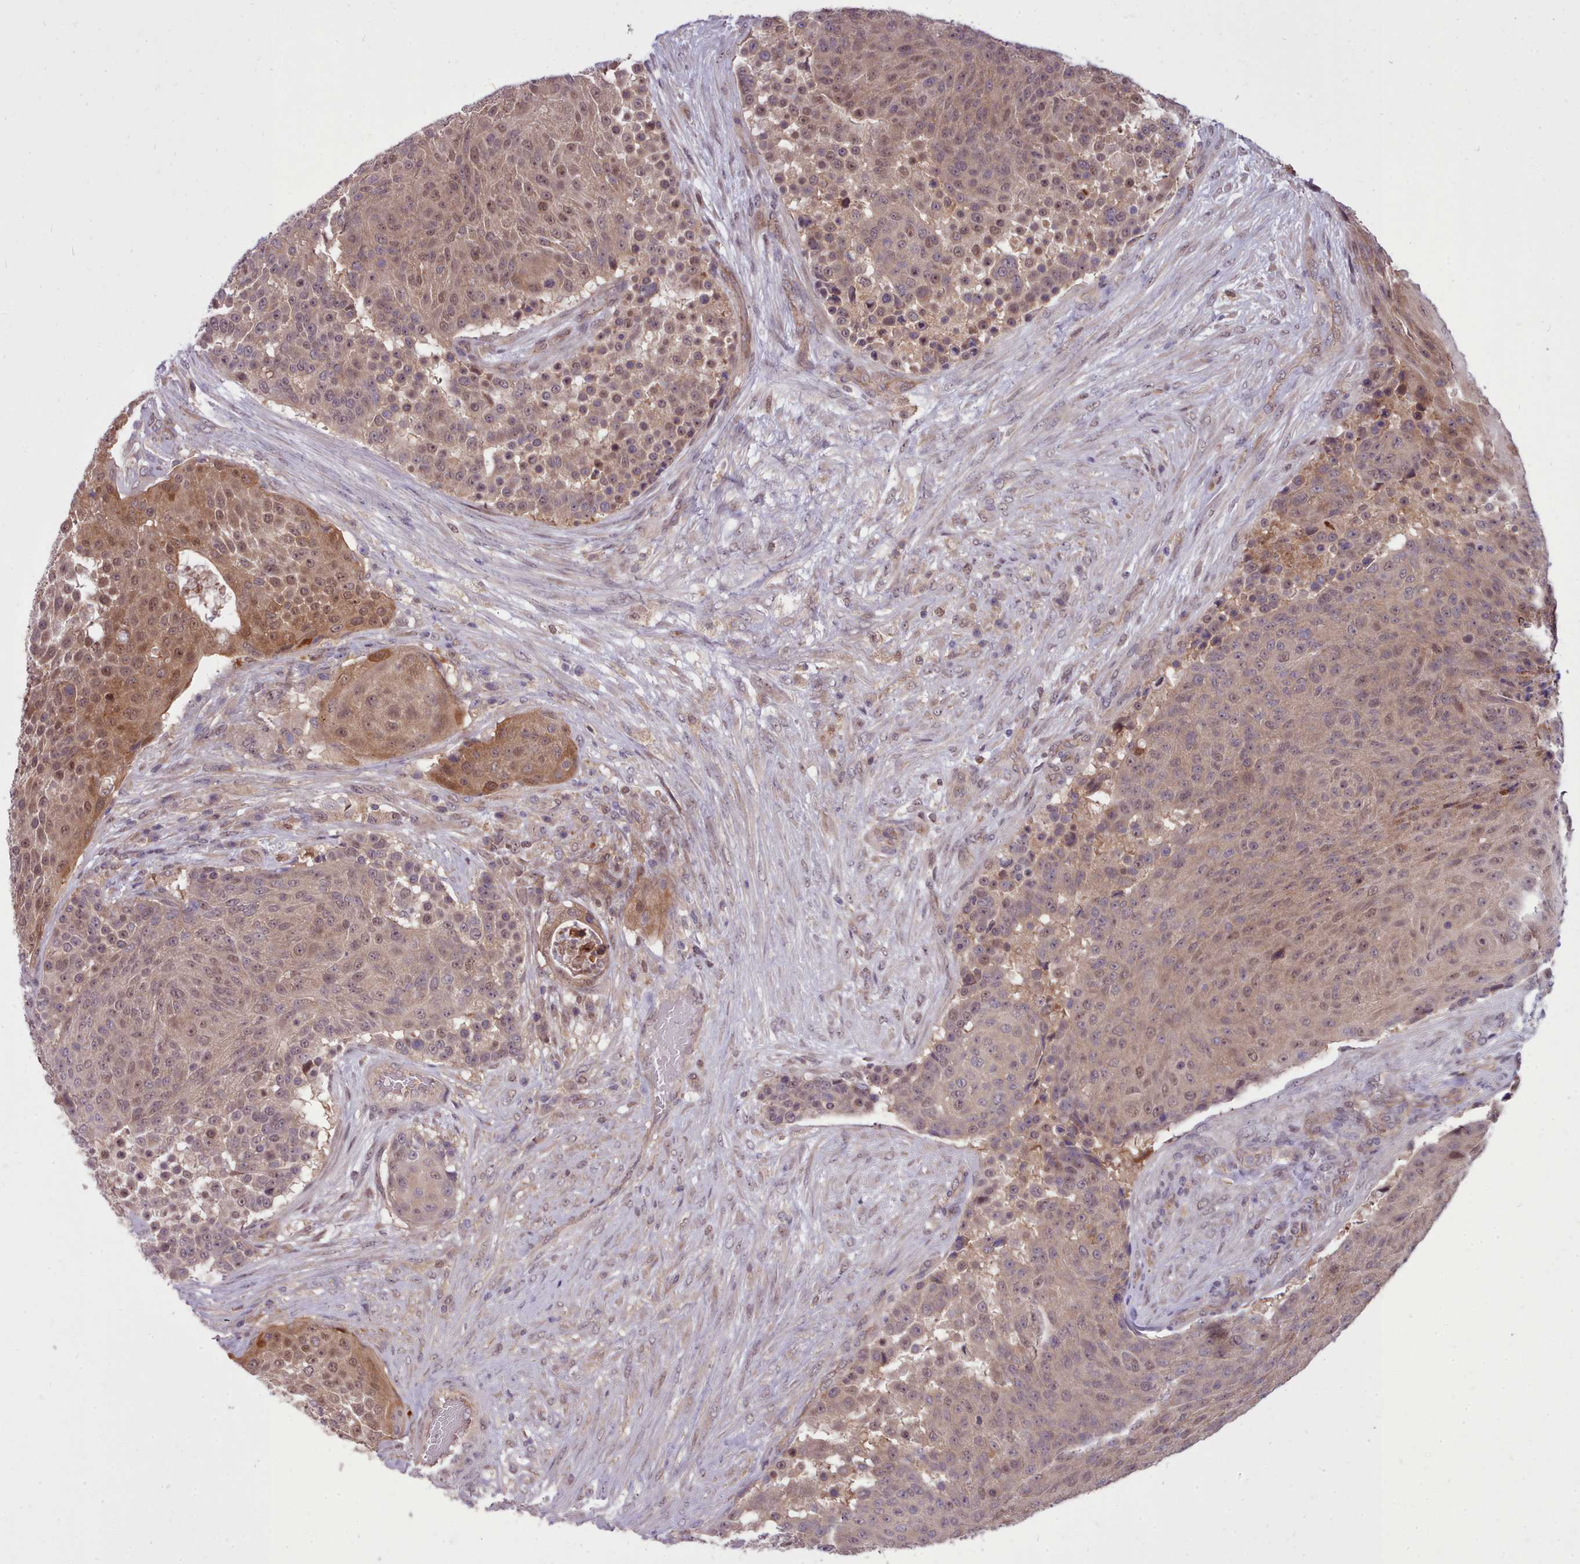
{"staining": {"intensity": "moderate", "quantity": "25%-75%", "location": "cytoplasmic/membranous,nuclear"}, "tissue": "urothelial cancer", "cell_type": "Tumor cells", "image_type": "cancer", "snomed": [{"axis": "morphology", "description": "Urothelial carcinoma, High grade"}, {"axis": "topography", "description": "Urinary bladder"}], "caption": "Protein staining by immunohistochemistry displays moderate cytoplasmic/membranous and nuclear positivity in about 25%-75% of tumor cells in high-grade urothelial carcinoma.", "gene": "AHCY", "patient": {"sex": "female", "age": 63}}